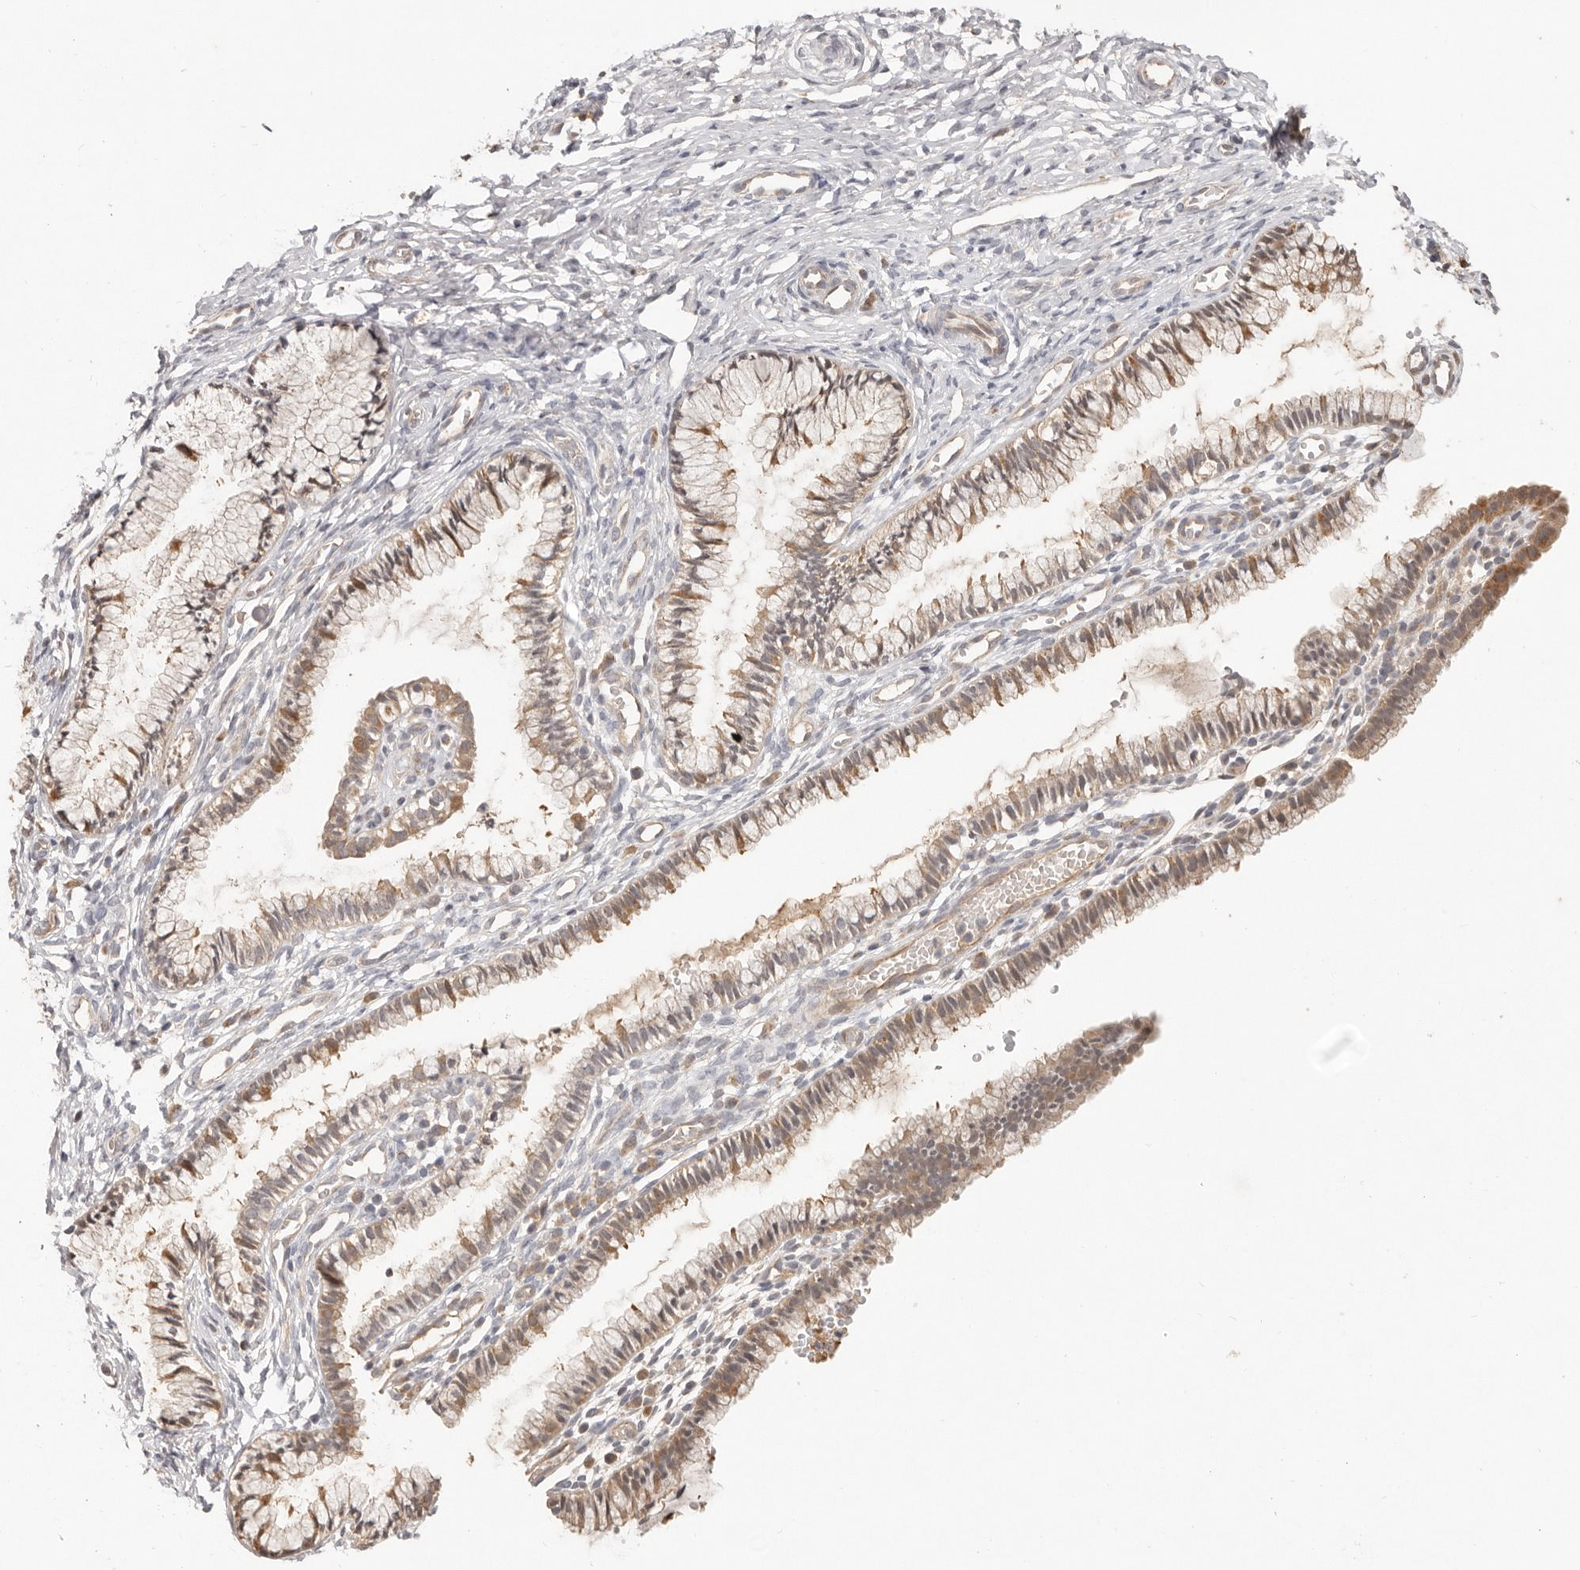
{"staining": {"intensity": "moderate", "quantity": ">75%", "location": "cytoplasmic/membranous"}, "tissue": "cervix", "cell_type": "Glandular cells", "image_type": "normal", "snomed": [{"axis": "morphology", "description": "Normal tissue, NOS"}, {"axis": "topography", "description": "Cervix"}], "caption": "The histopathology image reveals immunohistochemical staining of normal cervix. There is moderate cytoplasmic/membranous staining is identified in about >75% of glandular cells. (brown staining indicates protein expression, while blue staining denotes nuclei).", "gene": "MTFR2", "patient": {"sex": "female", "age": 27}}